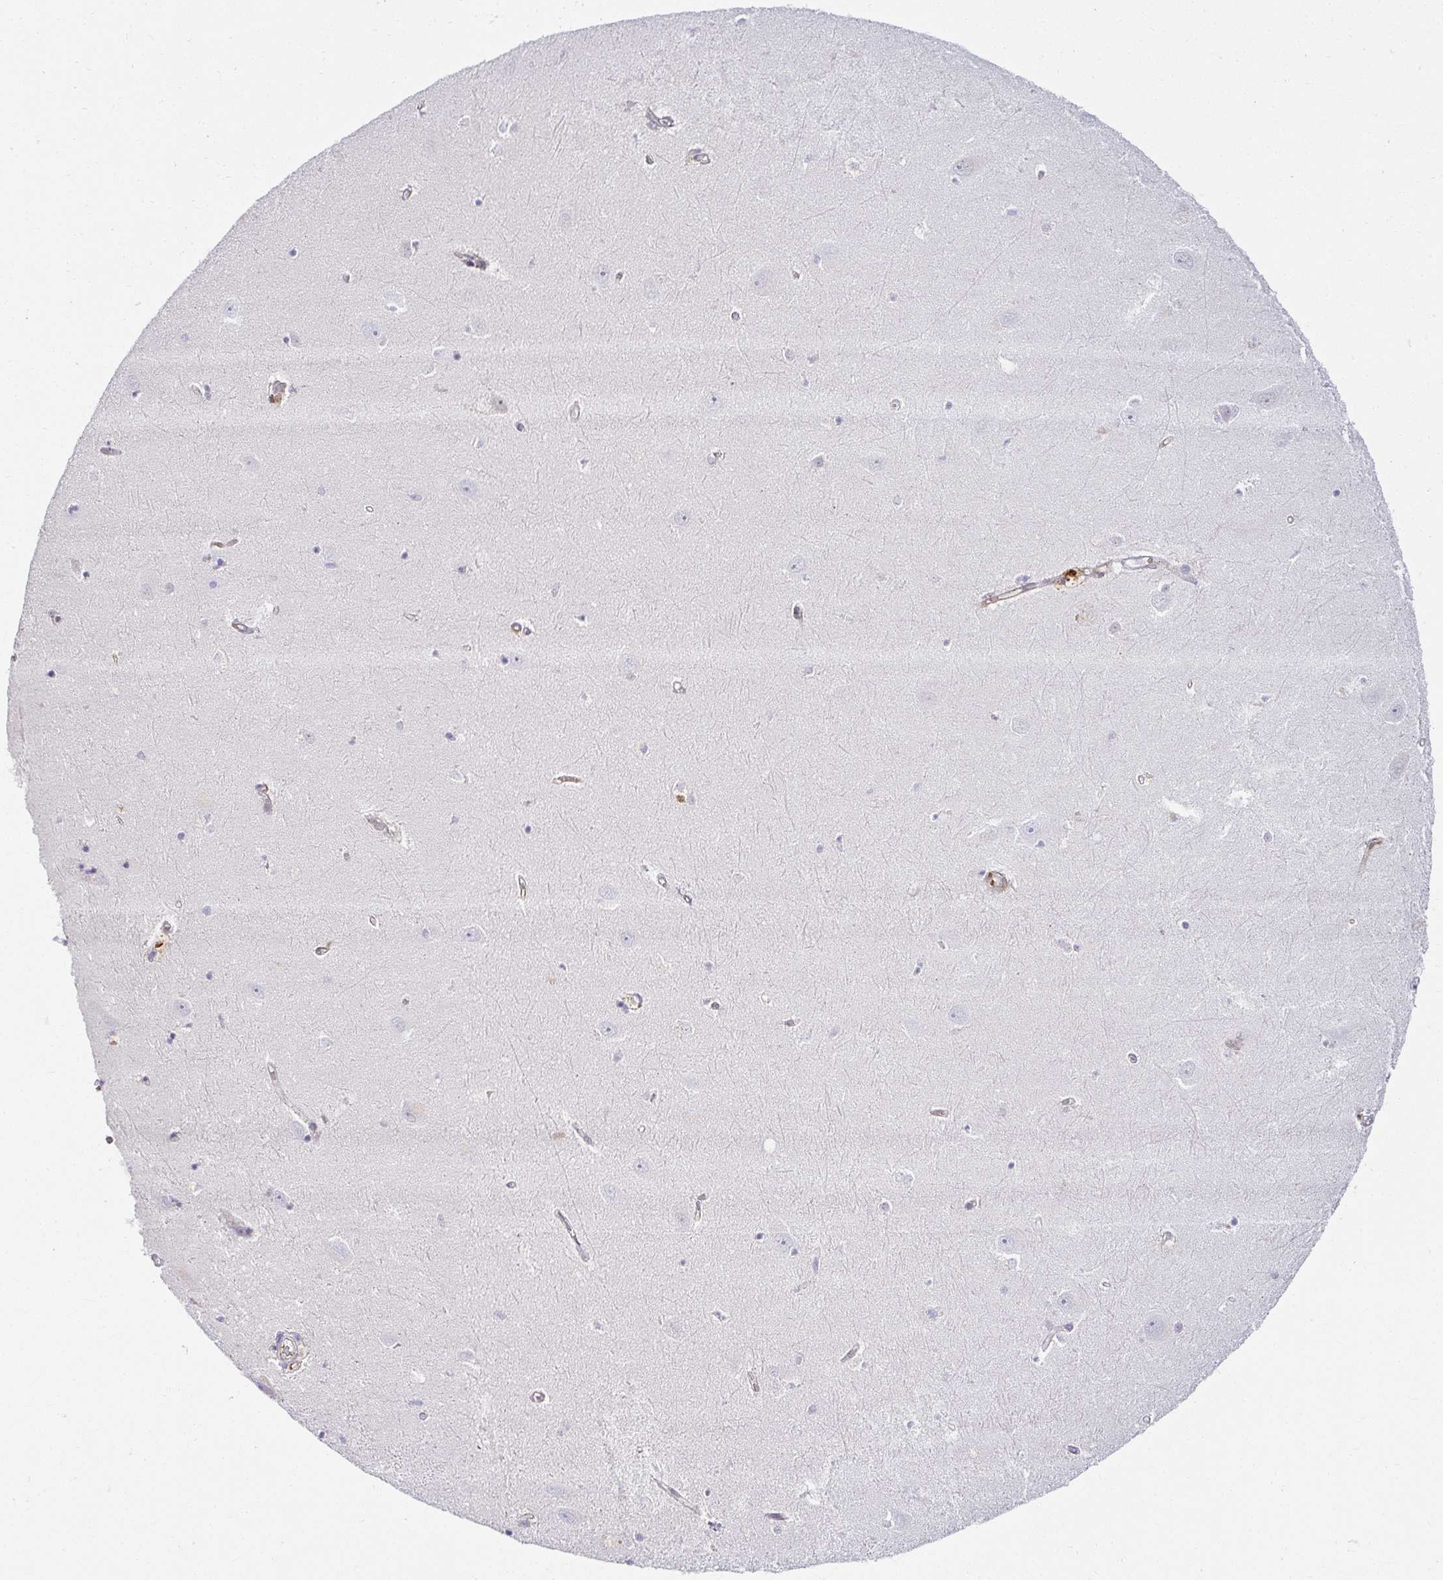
{"staining": {"intensity": "negative", "quantity": "none", "location": "none"}, "tissue": "hippocampus", "cell_type": "Glial cells", "image_type": "normal", "snomed": [{"axis": "morphology", "description": "Normal tissue, NOS"}, {"axis": "topography", "description": "Hippocampus"}], "caption": "Immunohistochemistry (IHC) of normal hippocampus reveals no positivity in glial cells.", "gene": "ACAN", "patient": {"sex": "female", "age": 64}}